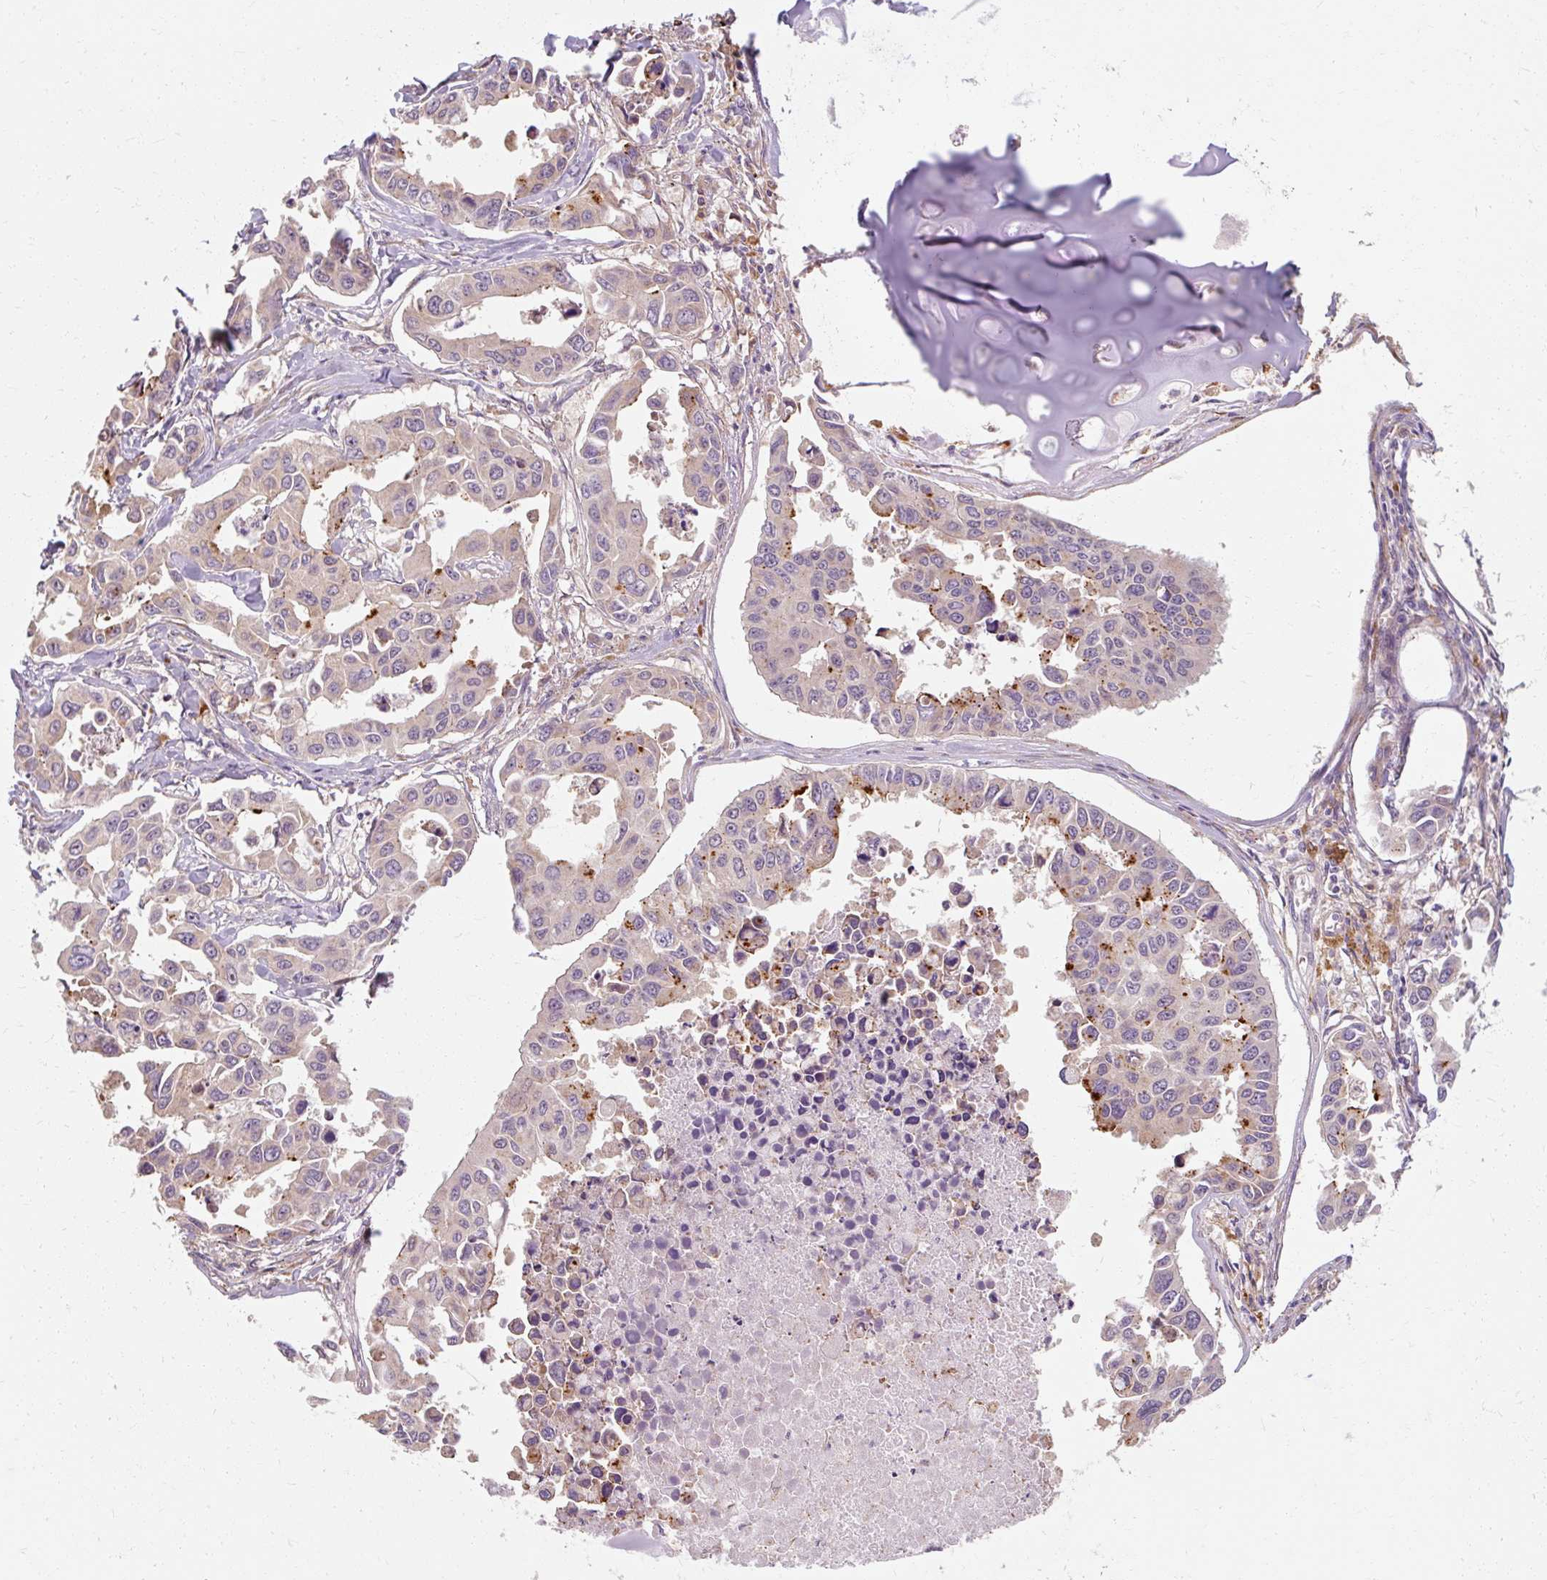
{"staining": {"intensity": "moderate", "quantity": "<25%", "location": "cytoplasmic/membranous"}, "tissue": "lung cancer", "cell_type": "Tumor cells", "image_type": "cancer", "snomed": [{"axis": "morphology", "description": "Adenocarcinoma, NOS"}, {"axis": "topography", "description": "Lung"}], "caption": "Moderate cytoplasmic/membranous staining for a protein is seen in about <25% of tumor cells of lung cancer (adenocarcinoma) using IHC.", "gene": "TBC1D4", "patient": {"sex": "male", "age": 64}}